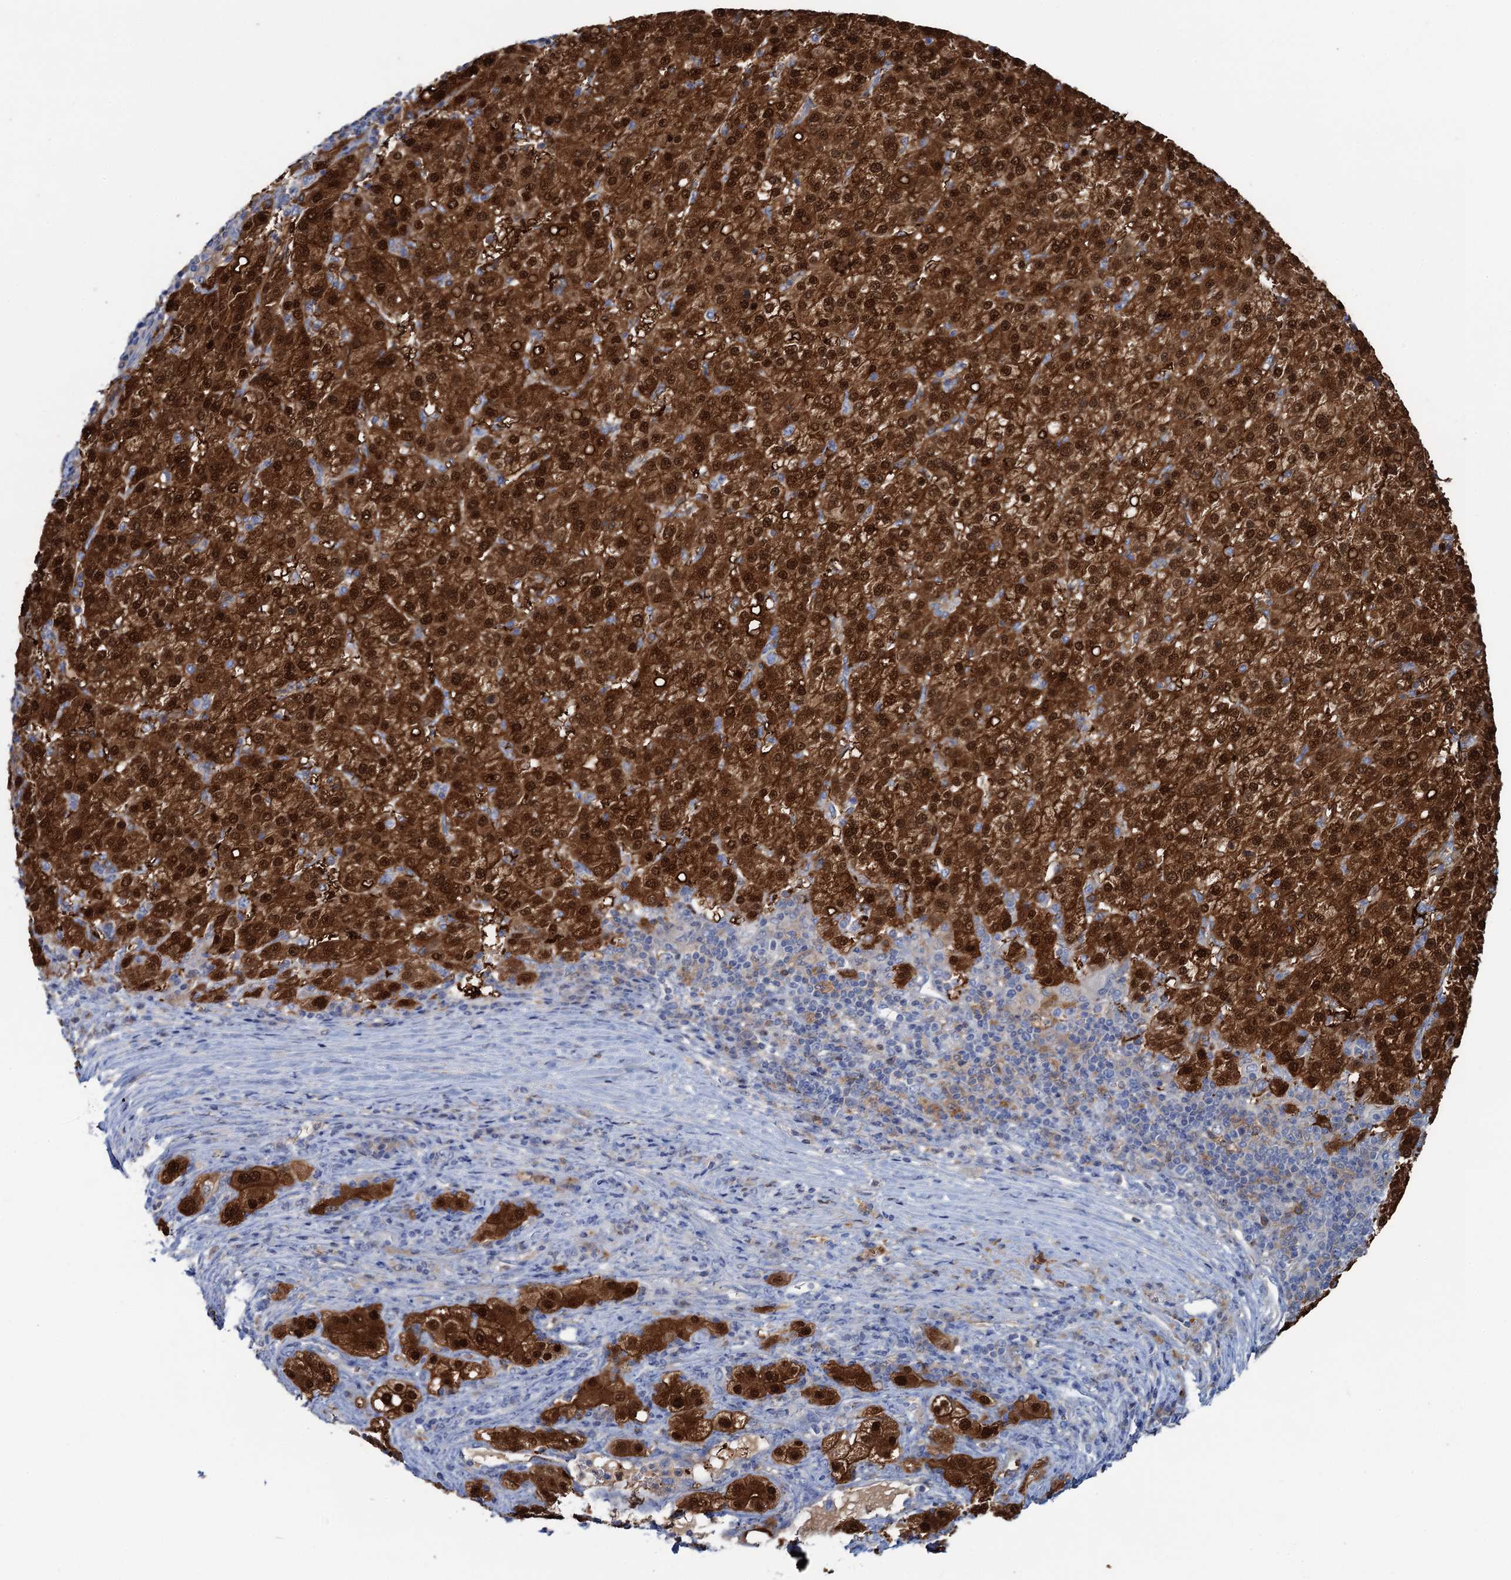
{"staining": {"intensity": "strong", "quantity": ">75%", "location": "cytoplasmic/membranous,nuclear"}, "tissue": "liver cancer", "cell_type": "Tumor cells", "image_type": "cancer", "snomed": [{"axis": "morphology", "description": "Carcinoma, Hepatocellular, NOS"}, {"axis": "topography", "description": "Liver"}], "caption": "The immunohistochemical stain shows strong cytoplasmic/membranous and nuclear expression in tumor cells of liver hepatocellular carcinoma tissue.", "gene": "FAH", "patient": {"sex": "female", "age": 58}}